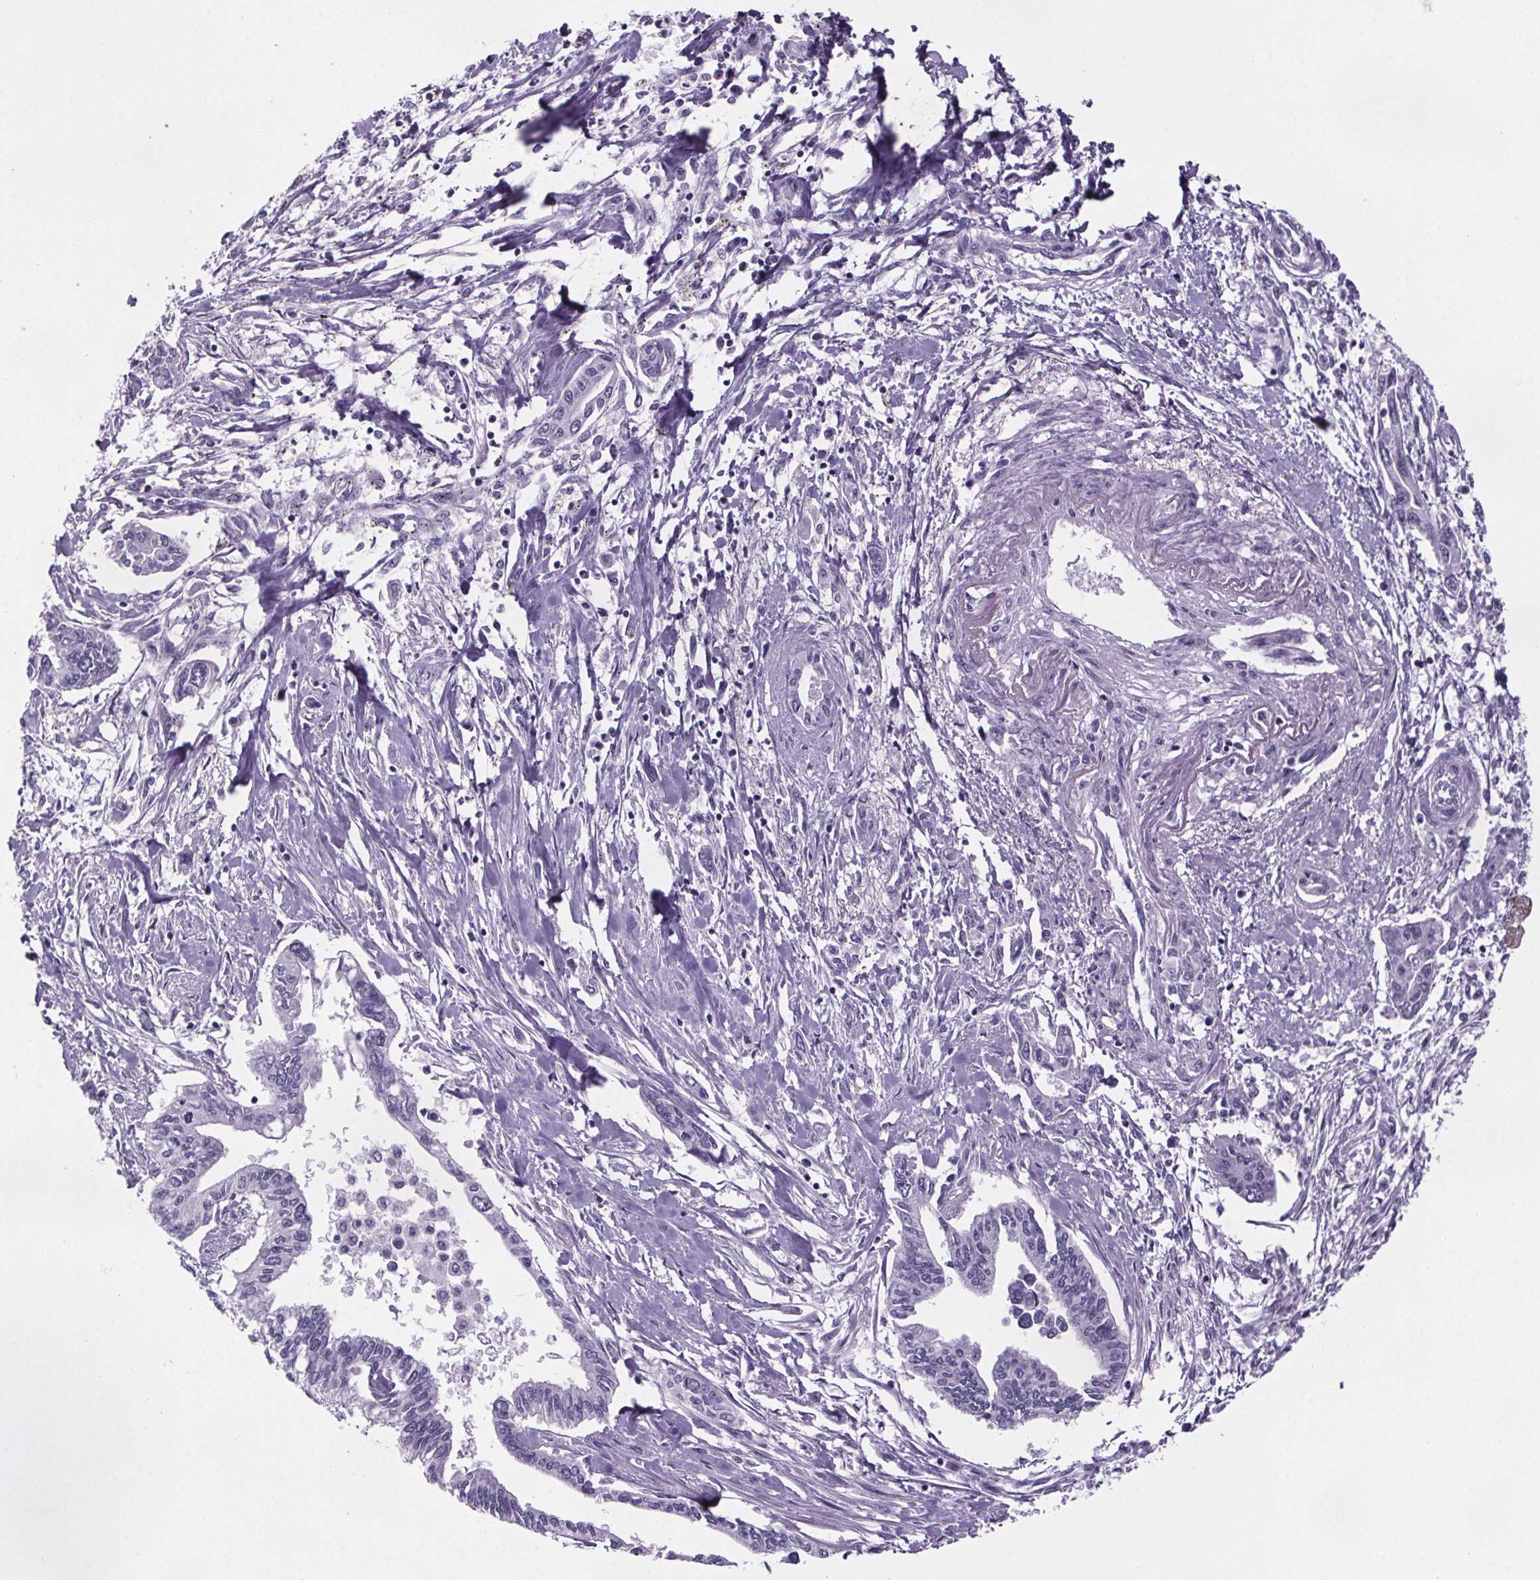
{"staining": {"intensity": "negative", "quantity": "none", "location": "none"}, "tissue": "pancreatic cancer", "cell_type": "Tumor cells", "image_type": "cancer", "snomed": [{"axis": "morphology", "description": "Adenocarcinoma, NOS"}, {"axis": "topography", "description": "Pancreas"}], "caption": "IHC histopathology image of pancreatic cancer (adenocarcinoma) stained for a protein (brown), which shows no expression in tumor cells.", "gene": "CUBN", "patient": {"sex": "male", "age": 60}}